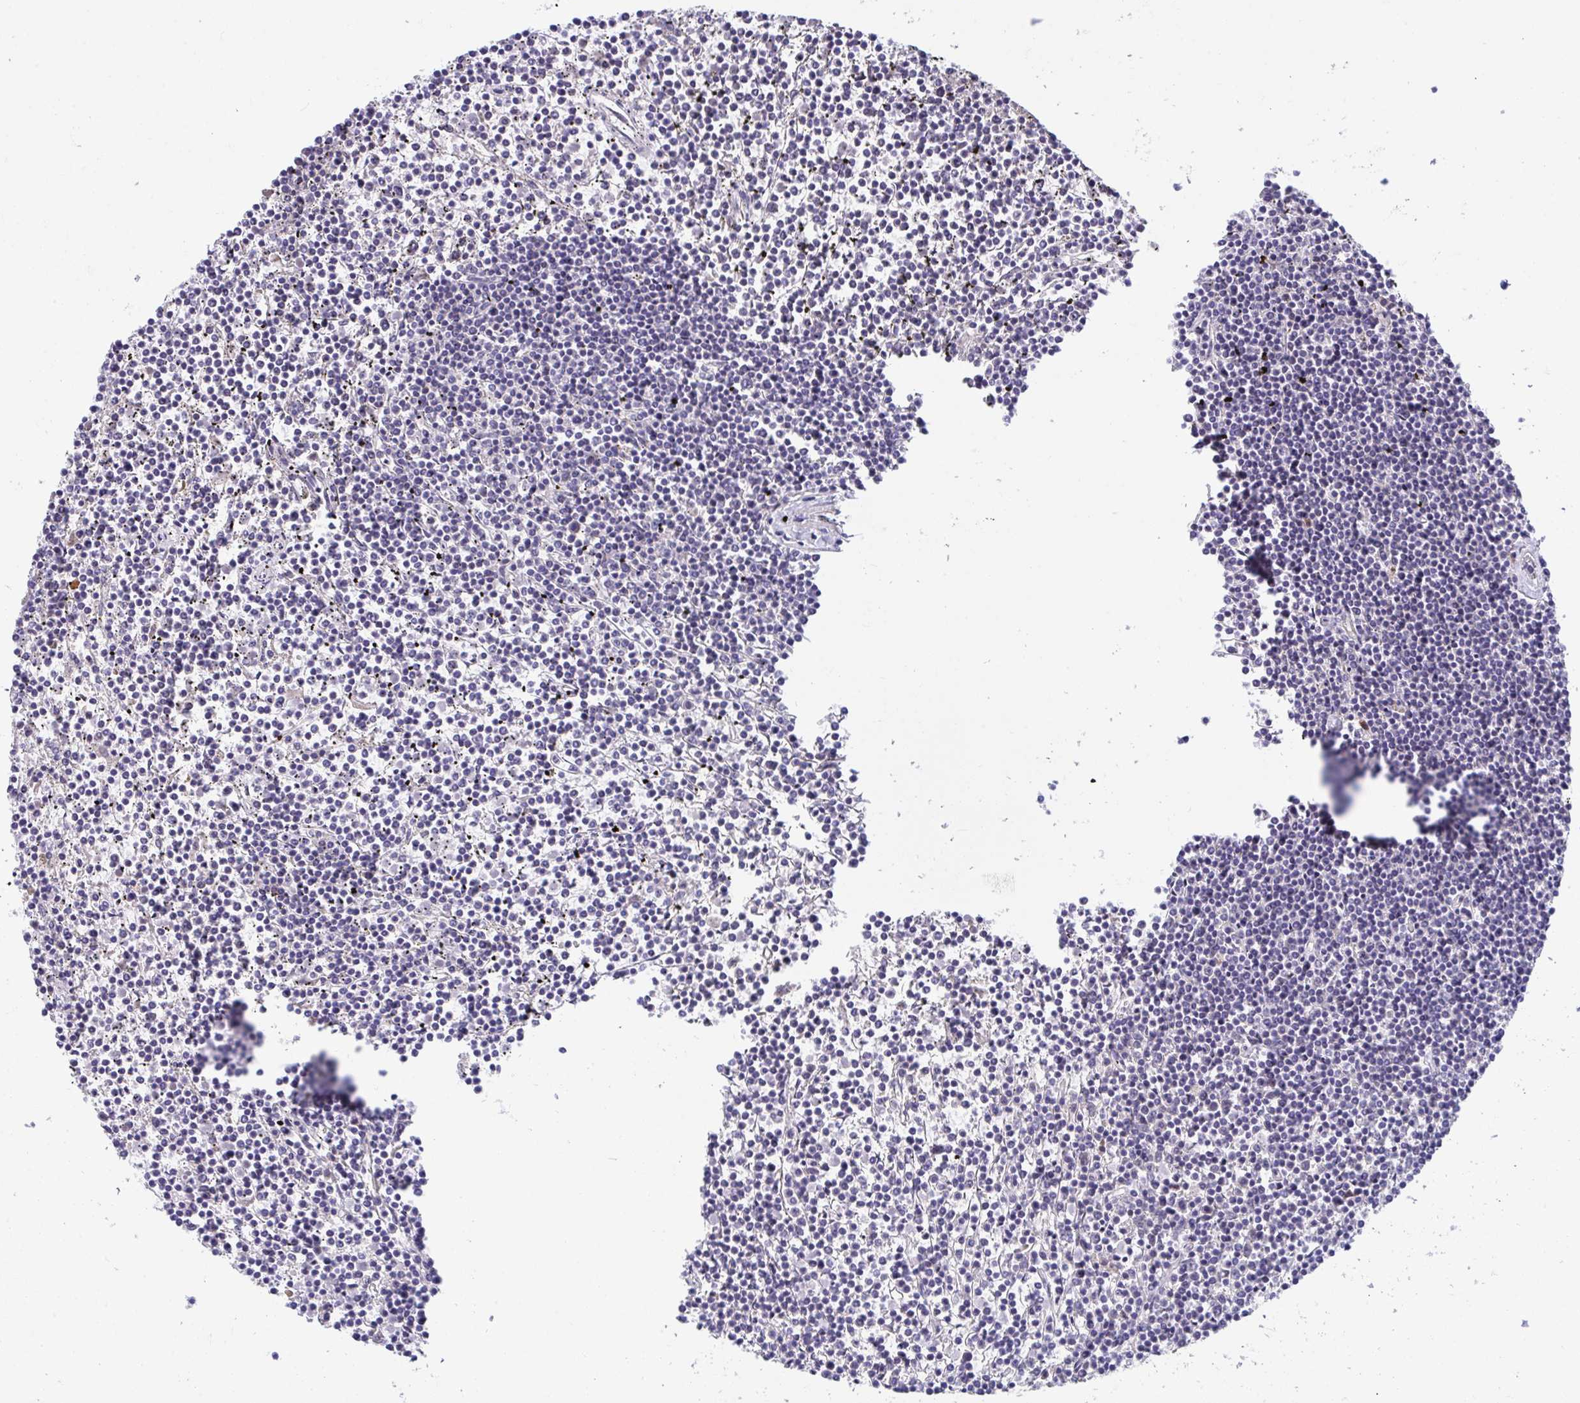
{"staining": {"intensity": "negative", "quantity": "none", "location": "none"}, "tissue": "lymphoma", "cell_type": "Tumor cells", "image_type": "cancer", "snomed": [{"axis": "morphology", "description": "Malignant lymphoma, non-Hodgkin's type, Low grade"}, {"axis": "topography", "description": "Spleen"}], "caption": "Malignant lymphoma, non-Hodgkin's type (low-grade) was stained to show a protein in brown. There is no significant expression in tumor cells.", "gene": "SUSD4", "patient": {"sex": "female", "age": 19}}